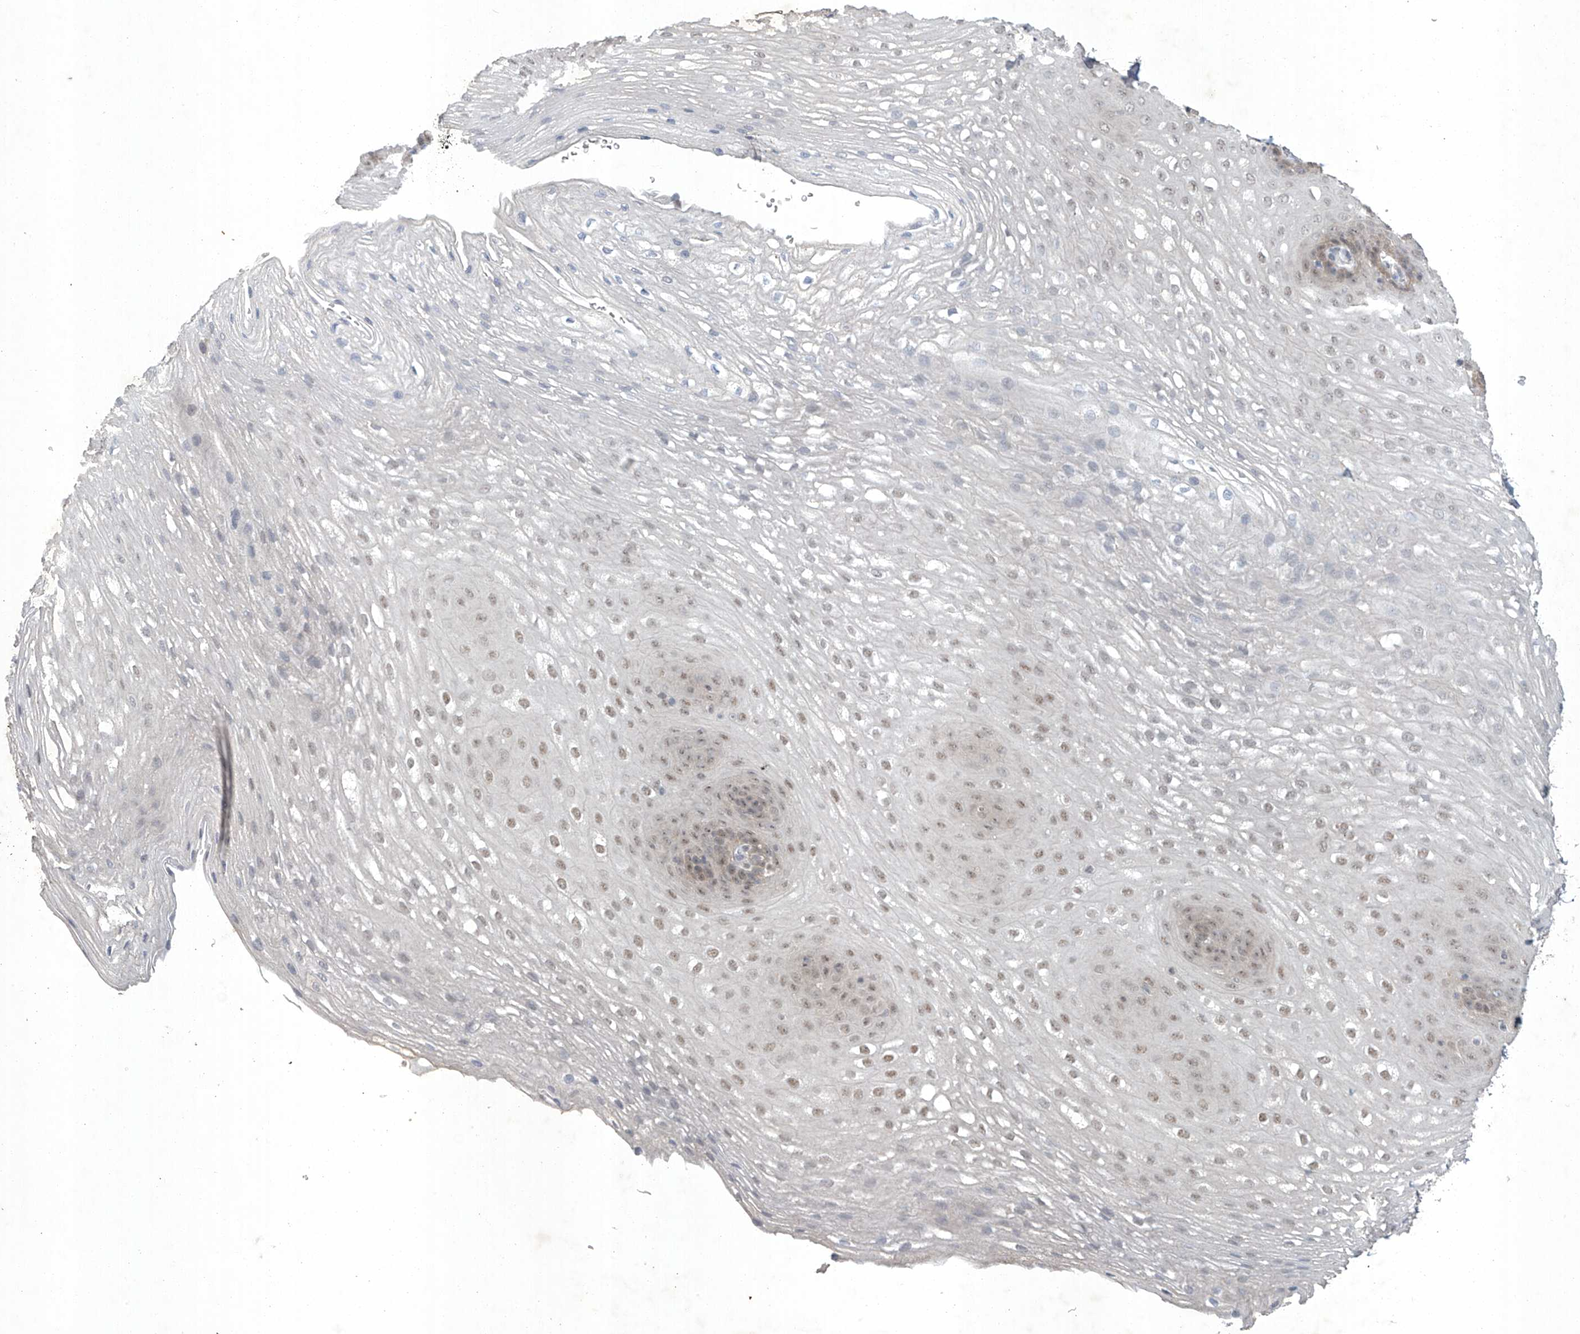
{"staining": {"intensity": "moderate", "quantity": "<25%", "location": "nuclear"}, "tissue": "esophagus", "cell_type": "Squamous epithelial cells", "image_type": "normal", "snomed": [{"axis": "morphology", "description": "Normal tissue, NOS"}, {"axis": "topography", "description": "Esophagus"}], "caption": "Human esophagus stained with a brown dye exhibits moderate nuclear positive positivity in approximately <25% of squamous epithelial cells.", "gene": "TAF8", "patient": {"sex": "female", "age": 66}}